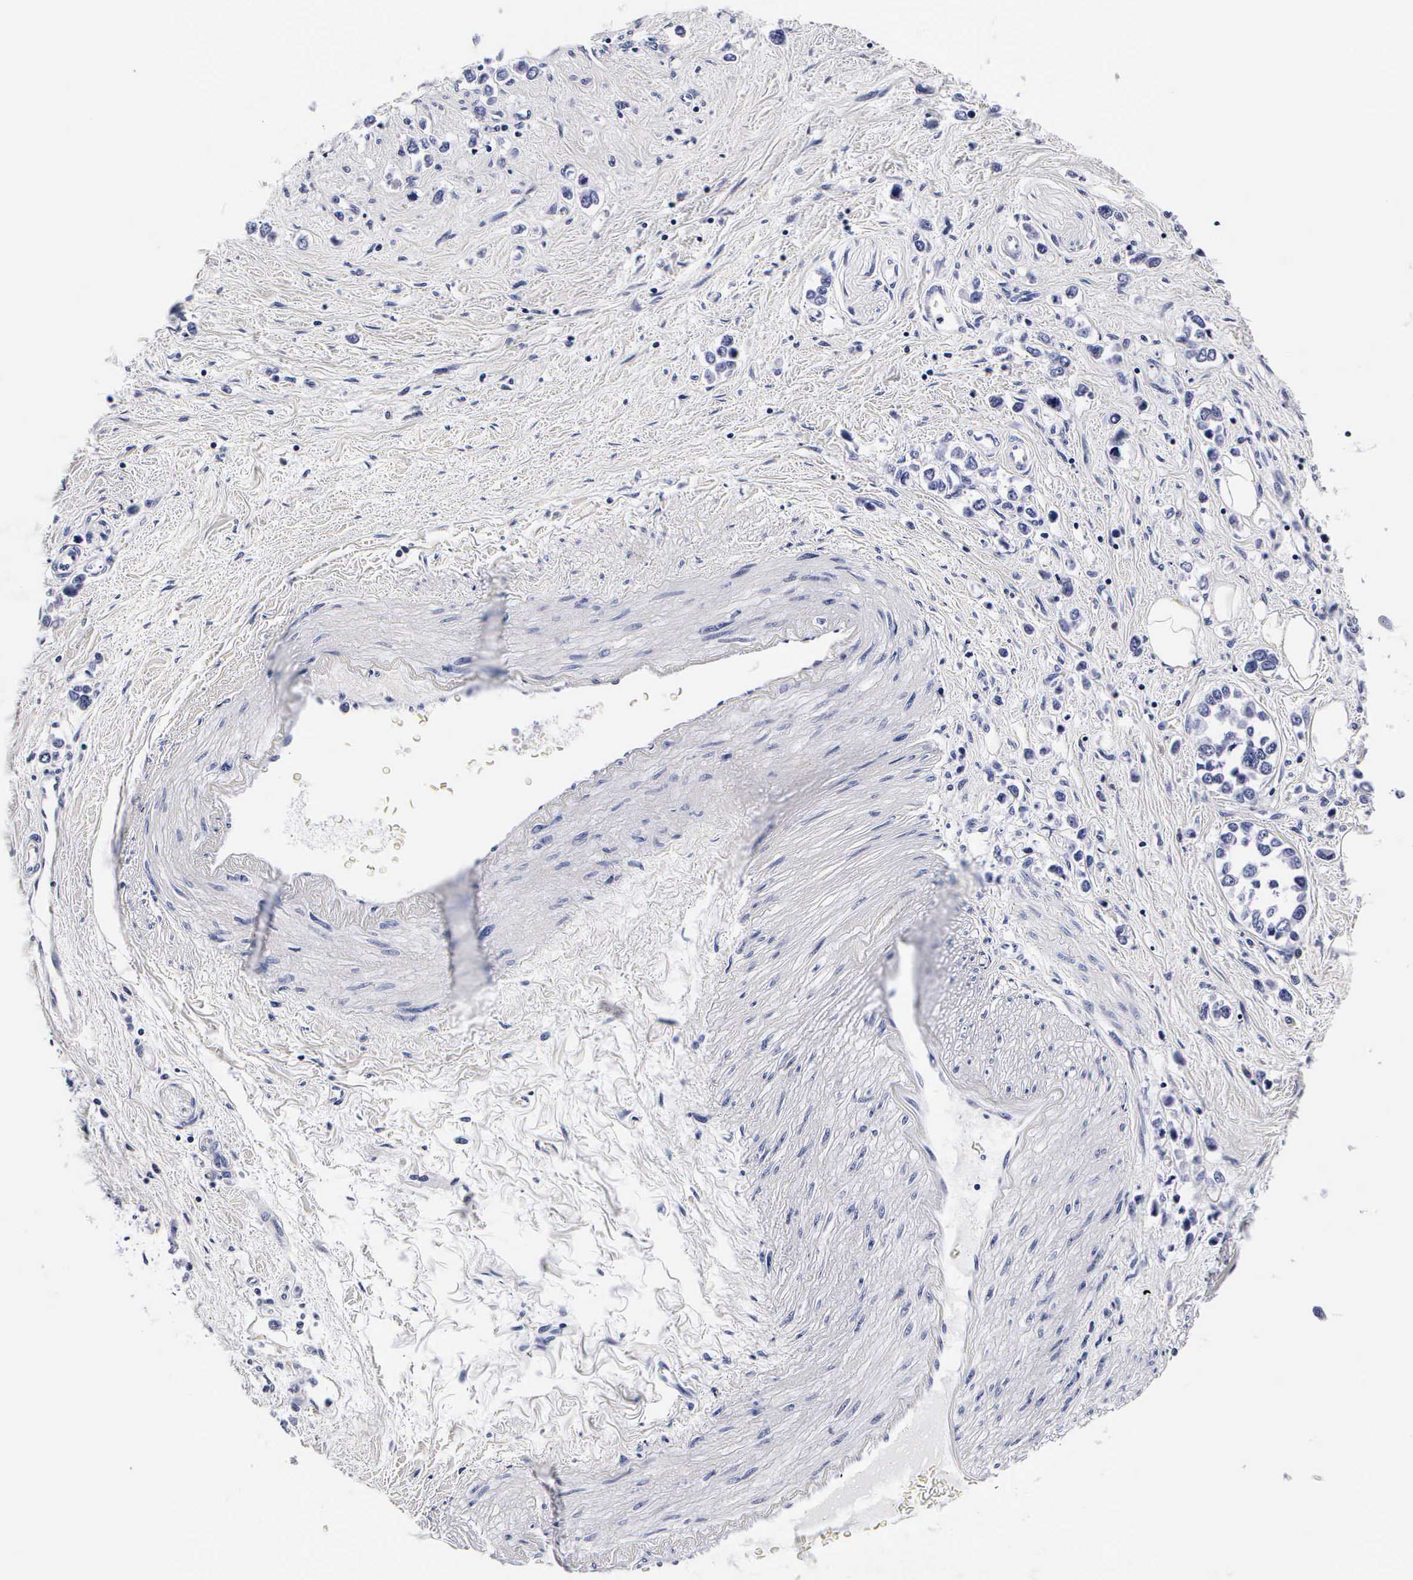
{"staining": {"intensity": "negative", "quantity": "none", "location": "none"}, "tissue": "stomach cancer", "cell_type": "Tumor cells", "image_type": "cancer", "snomed": [{"axis": "morphology", "description": "Adenocarcinoma, NOS"}, {"axis": "topography", "description": "Stomach, upper"}], "caption": "DAB (3,3'-diaminobenzidine) immunohistochemical staining of stomach cancer demonstrates no significant positivity in tumor cells.", "gene": "RNASE6", "patient": {"sex": "male", "age": 76}}